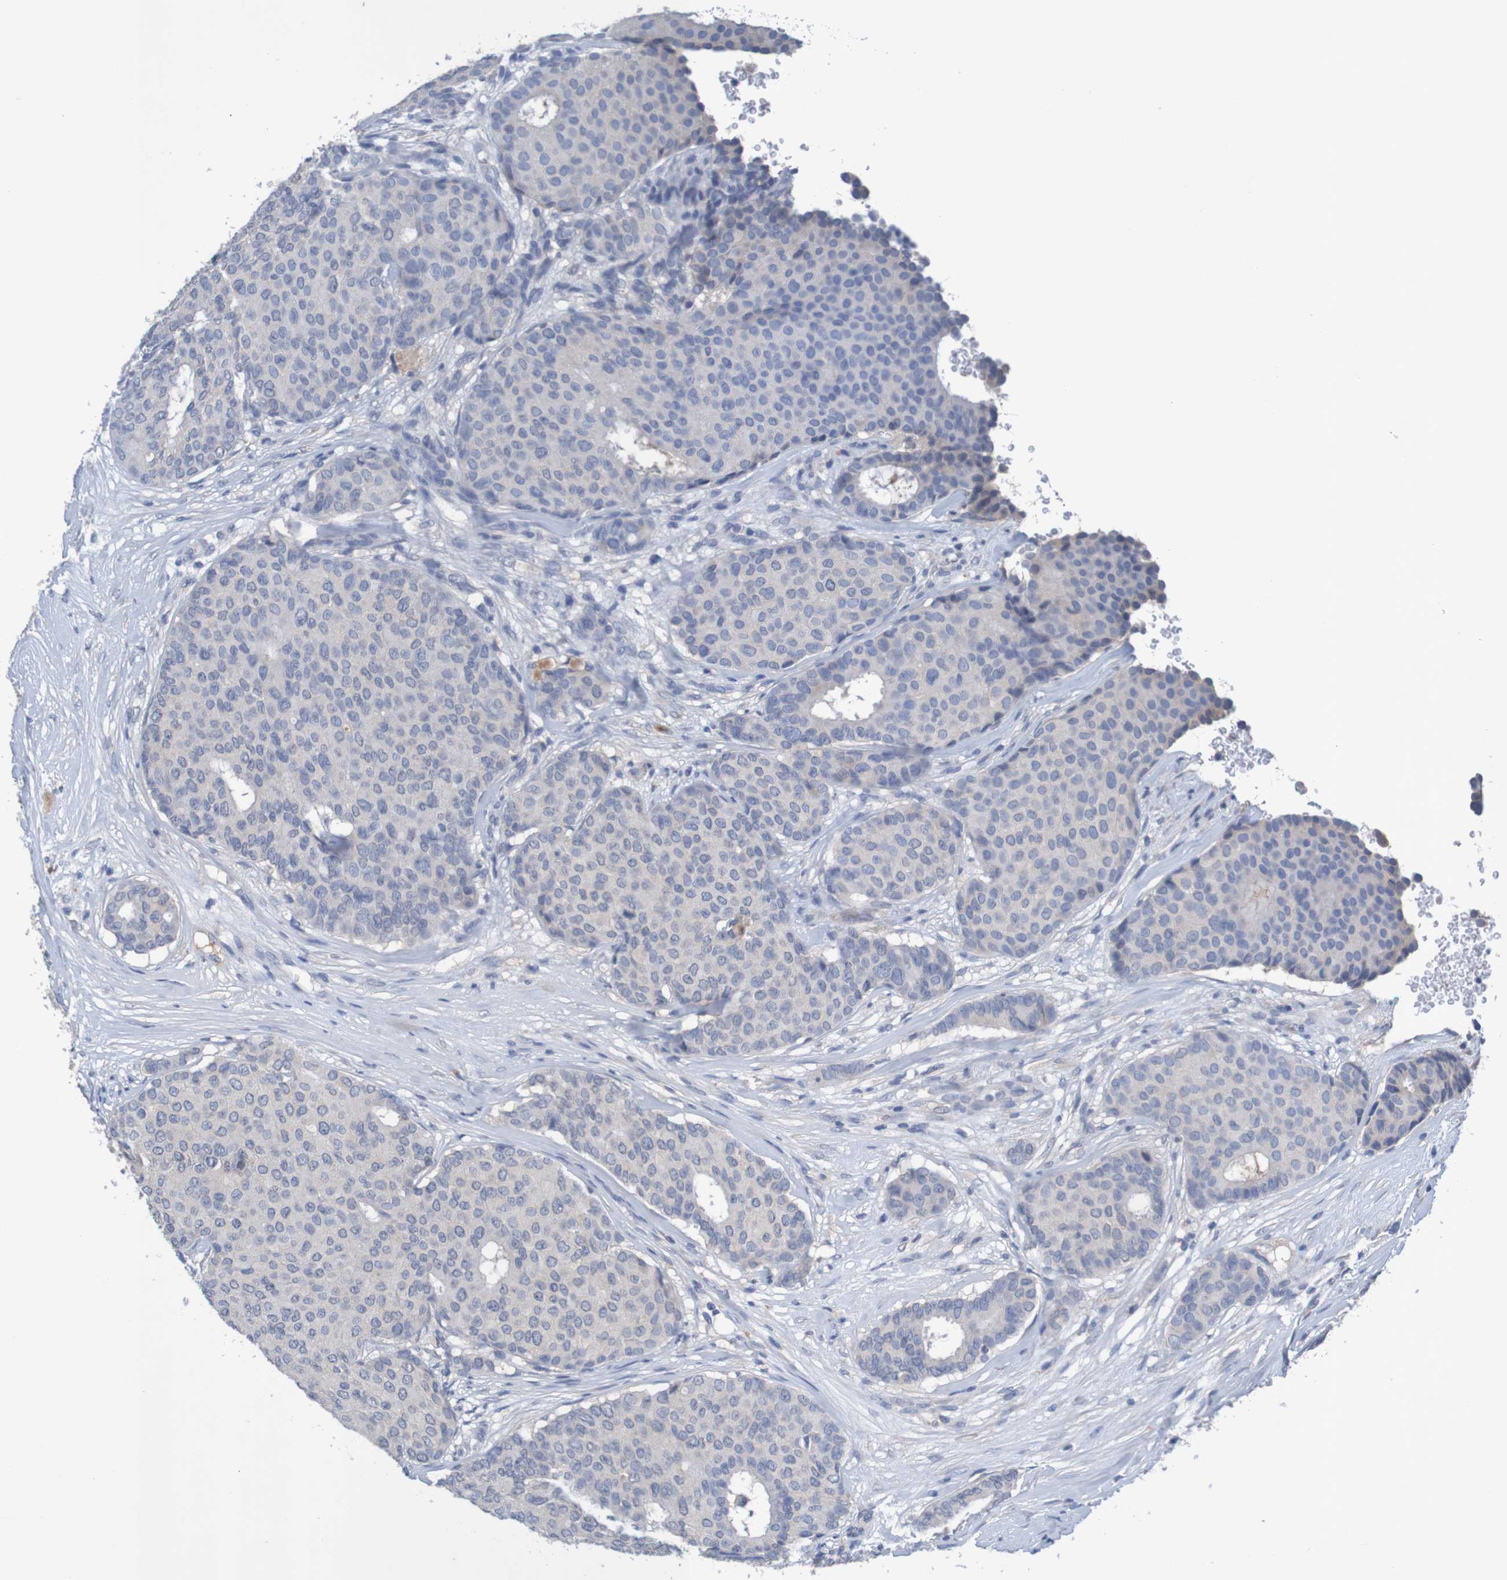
{"staining": {"intensity": "negative", "quantity": "none", "location": "none"}, "tissue": "breast cancer", "cell_type": "Tumor cells", "image_type": "cancer", "snomed": [{"axis": "morphology", "description": "Duct carcinoma"}, {"axis": "topography", "description": "Breast"}], "caption": "This is a micrograph of immunohistochemistry staining of breast cancer (intraductal carcinoma), which shows no expression in tumor cells.", "gene": "LTA", "patient": {"sex": "female", "age": 75}}